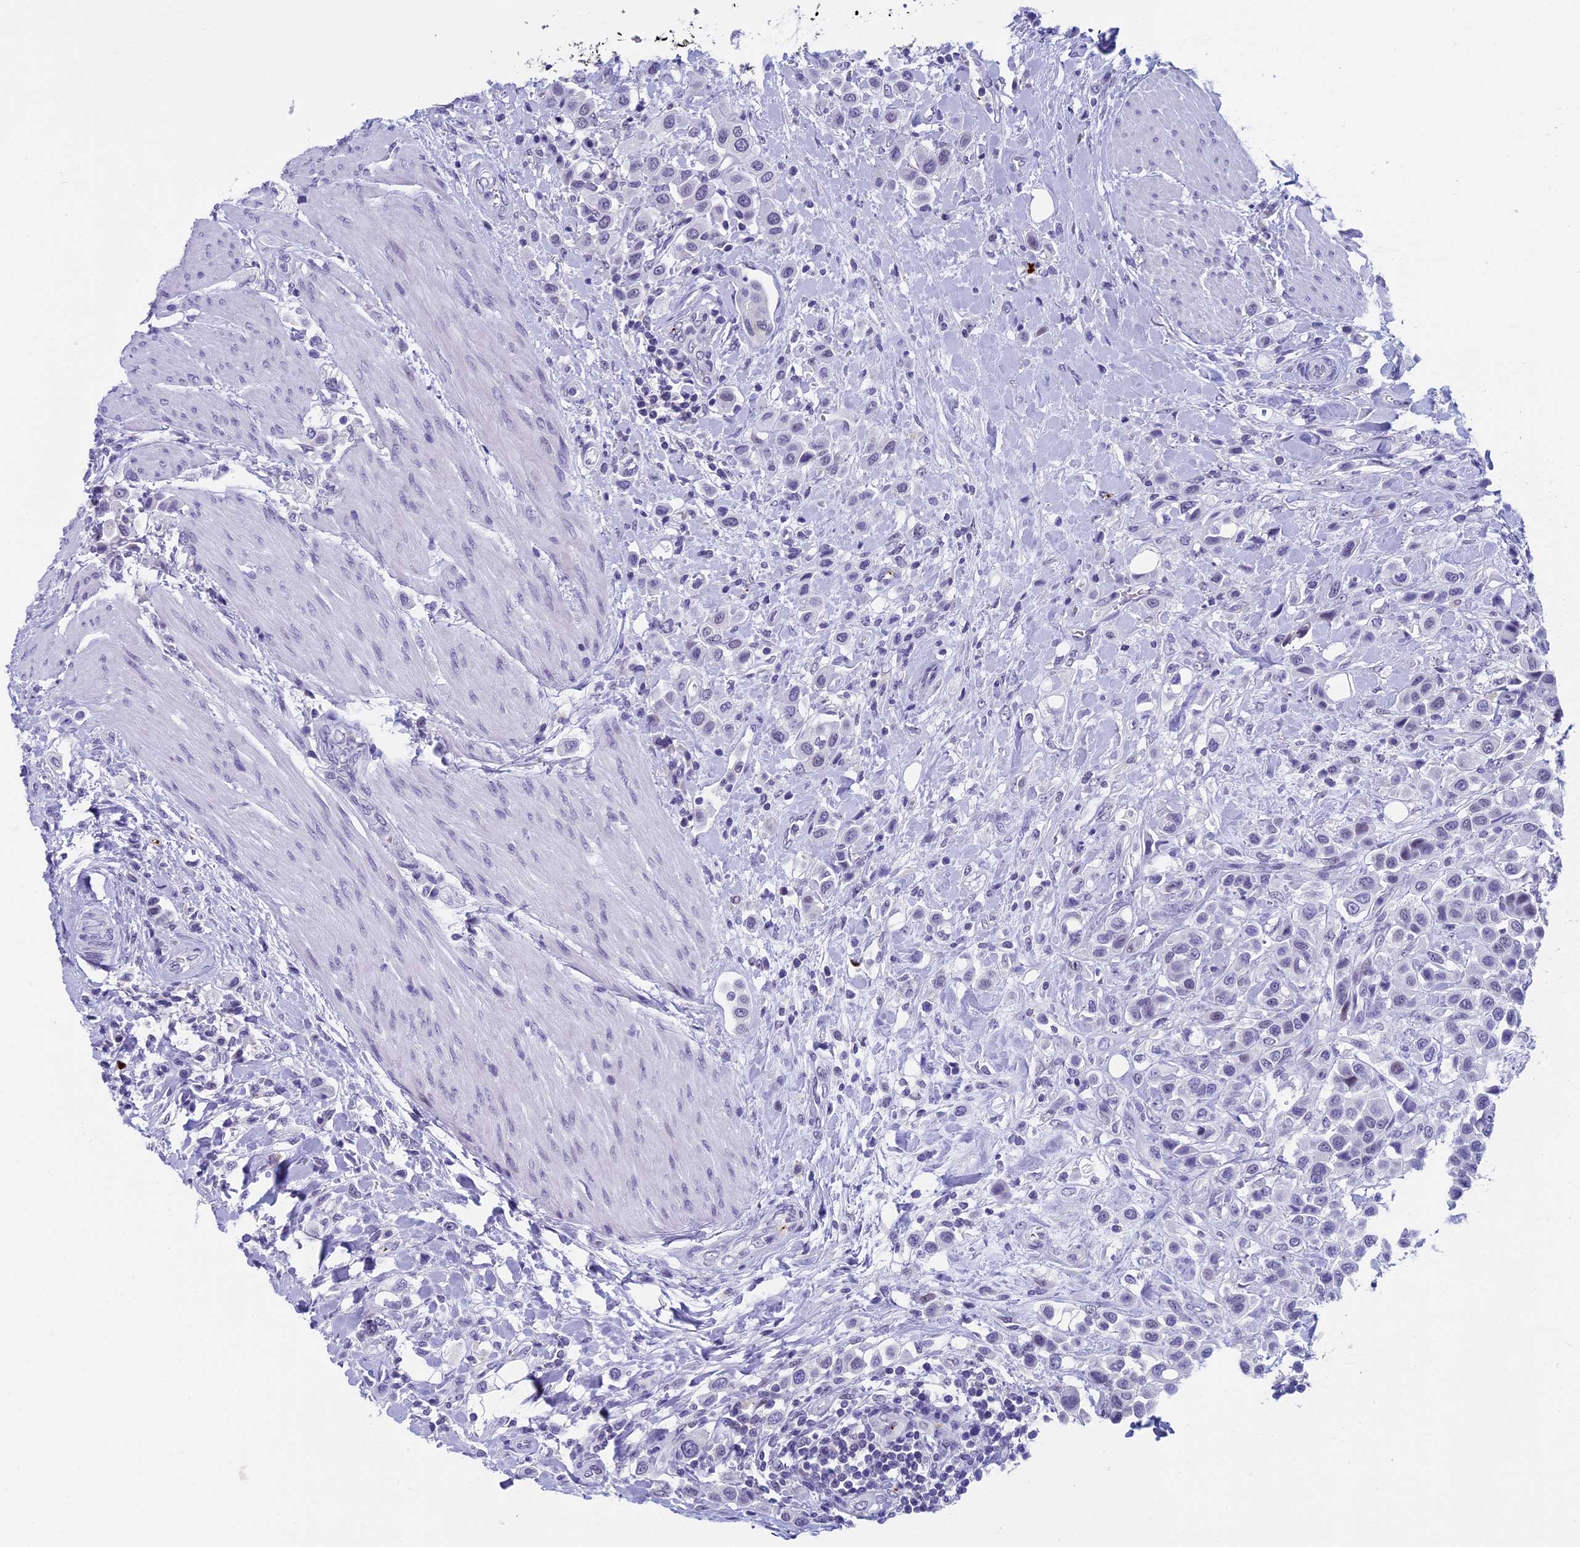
{"staining": {"intensity": "negative", "quantity": "none", "location": "none"}, "tissue": "urothelial cancer", "cell_type": "Tumor cells", "image_type": "cancer", "snomed": [{"axis": "morphology", "description": "Urothelial carcinoma, High grade"}, {"axis": "topography", "description": "Urinary bladder"}], "caption": "The photomicrograph shows no staining of tumor cells in urothelial cancer.", "gene": "AIFM2", "patient": {"sex": "male", "age": 50}}